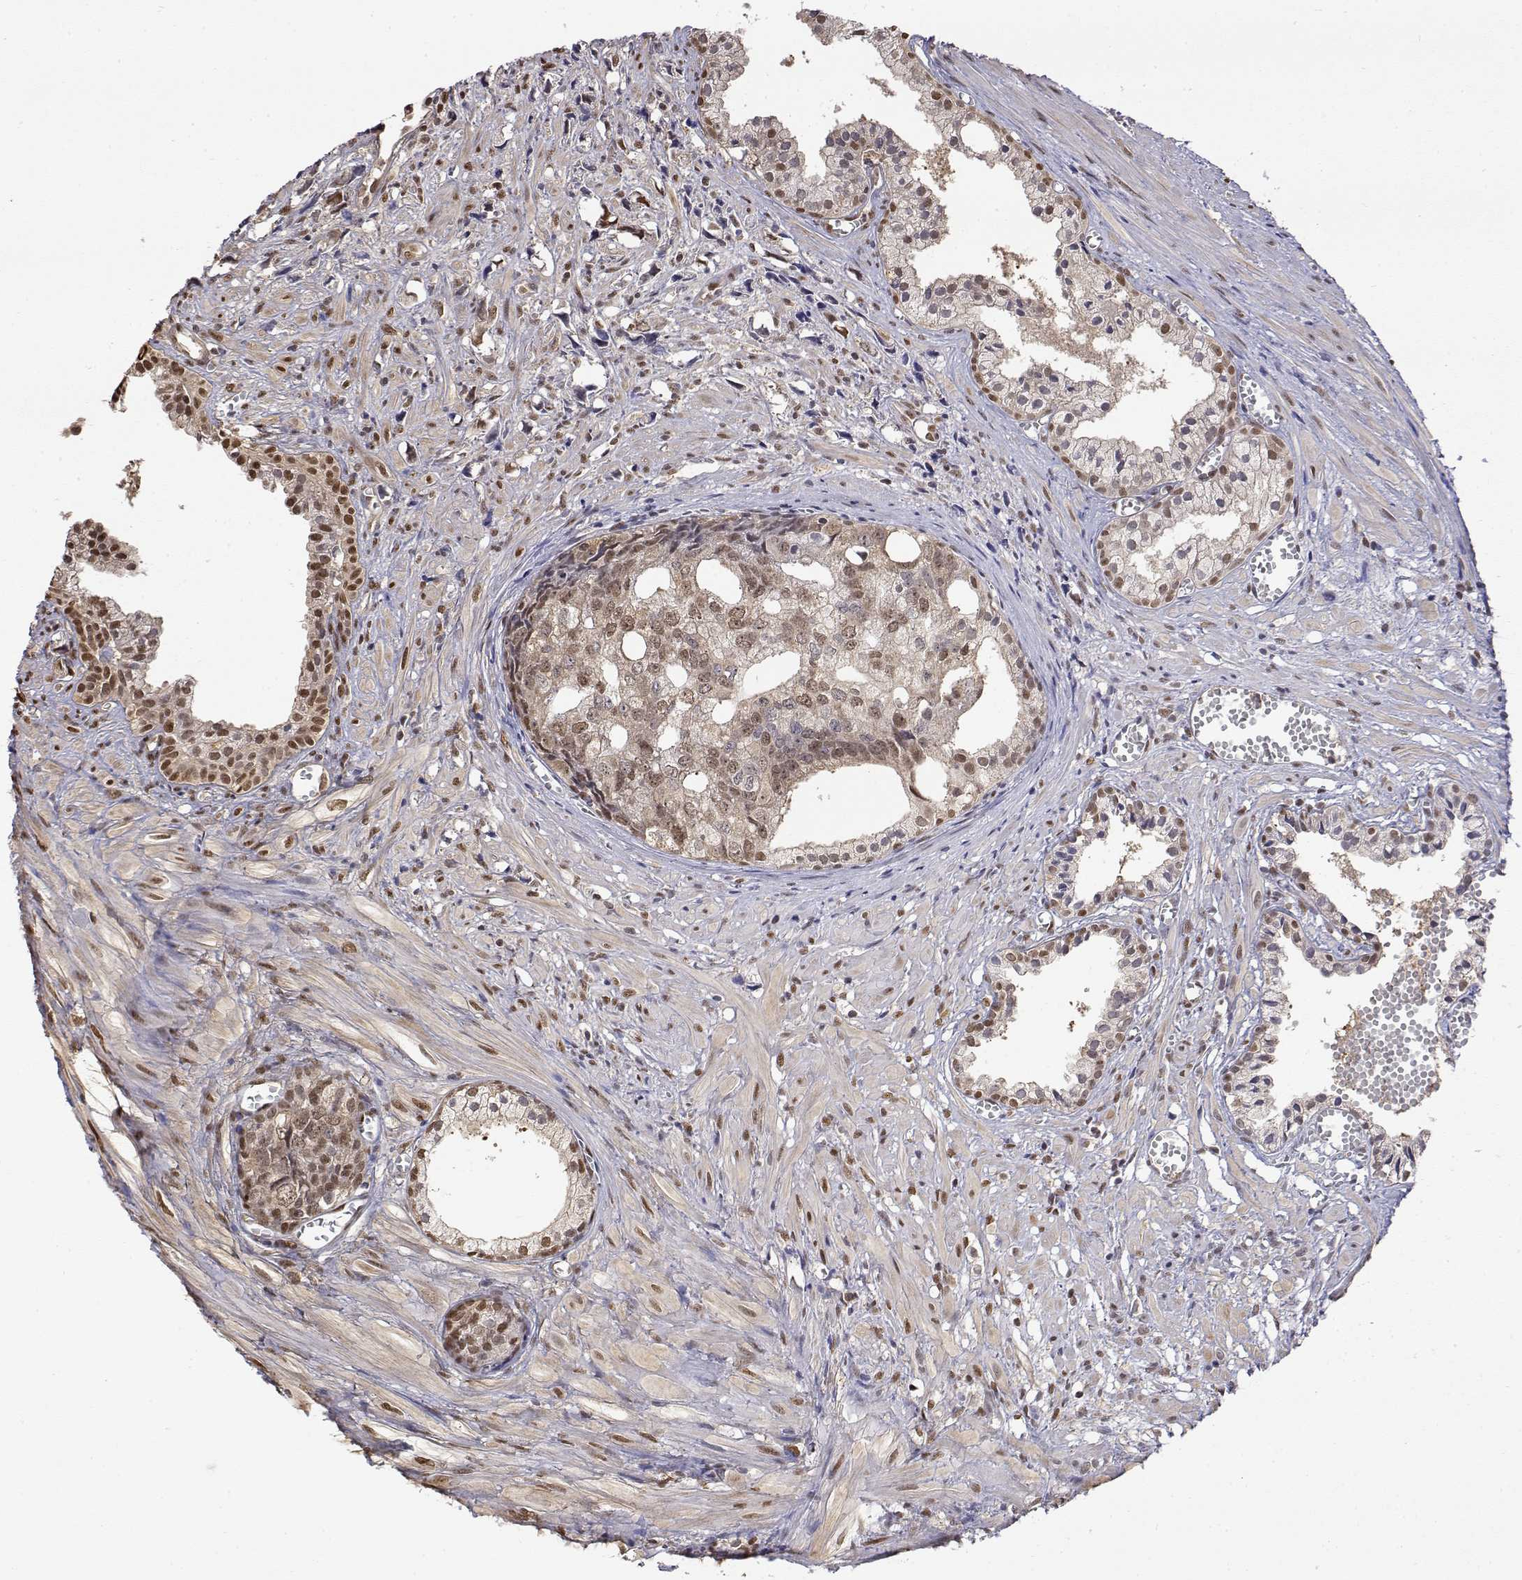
{"staining": {"intensity": "weak", "quantity": ">75%", "location": "nuclear"}, "tissue": "prostate cancer", "cell_type": "Tumor cells", "image_type": "cancer", "snomed": [{"axis": "morphology", "description": "Adenocarcinoma, High grade"}, {"axis": "topography", "description": "Prostate"}], "caption": "A low amount of weak nuclear positivity is present in about >75% of tumor cells in prostate cancer (adenocarcinoma (high-grade)) tissue.", "gene": "TPI1", "patient": {"sex": "male", "age": 58}}